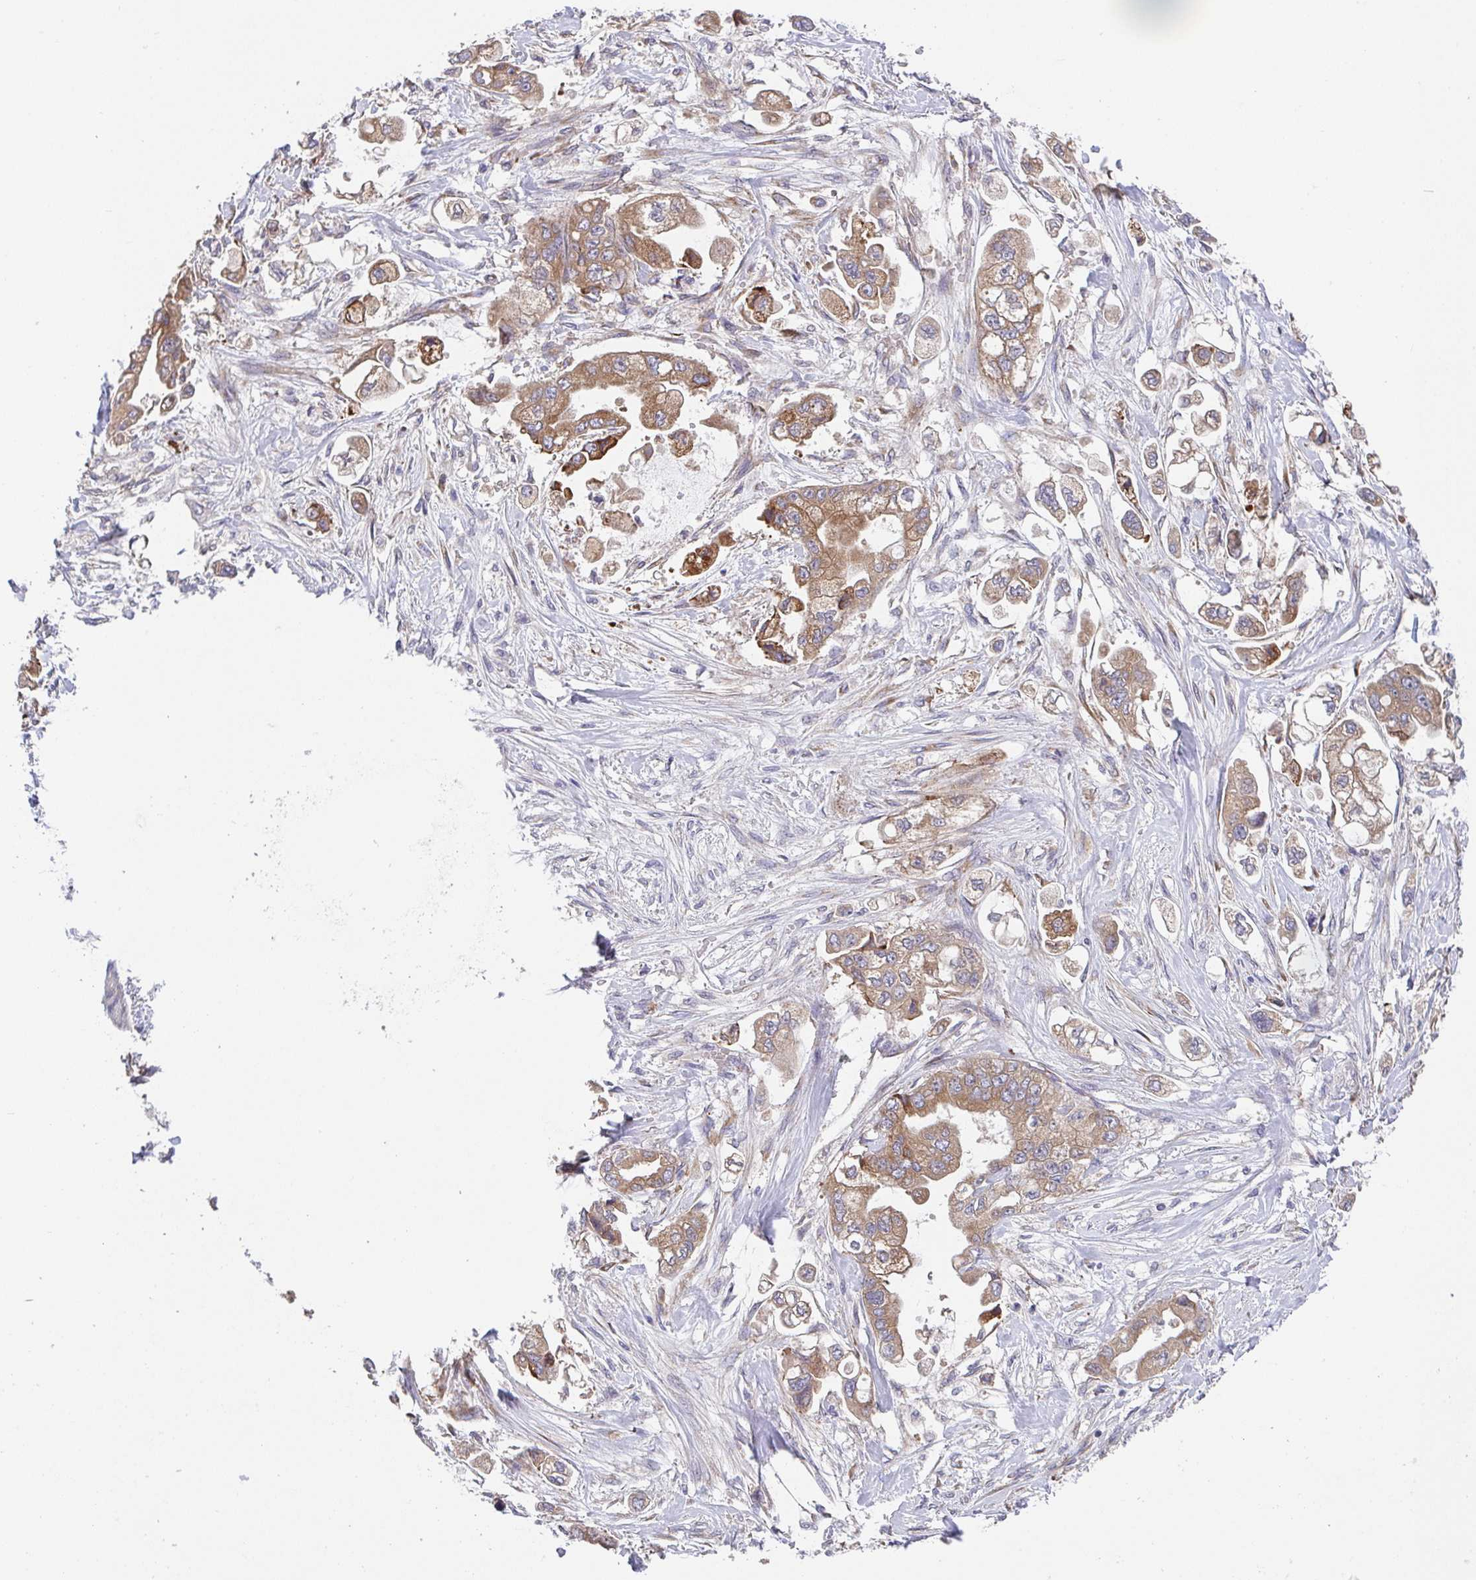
{"staining": {"intensity": "moderate", "quantity": ">75%", "location": "cytoplasmic/membranous"}, "tissue": "stomach cancer", "cell_type": "Tumor cells", "image_type": "cancer", "snomed": [{"axis": "morphology", "description": "Adenocarcinoma, NOS"}, {"axis": "topography", "description": "Stomach"}], "caption": "Tumor cells reveal medium levels of moderate cytoplasmic/membranous expression in approximately >75% of cells in human stomach cancer (adenocarcinoma).", "gene": "TSPAN31", "patient": {"sex": "male", "age": 62}}